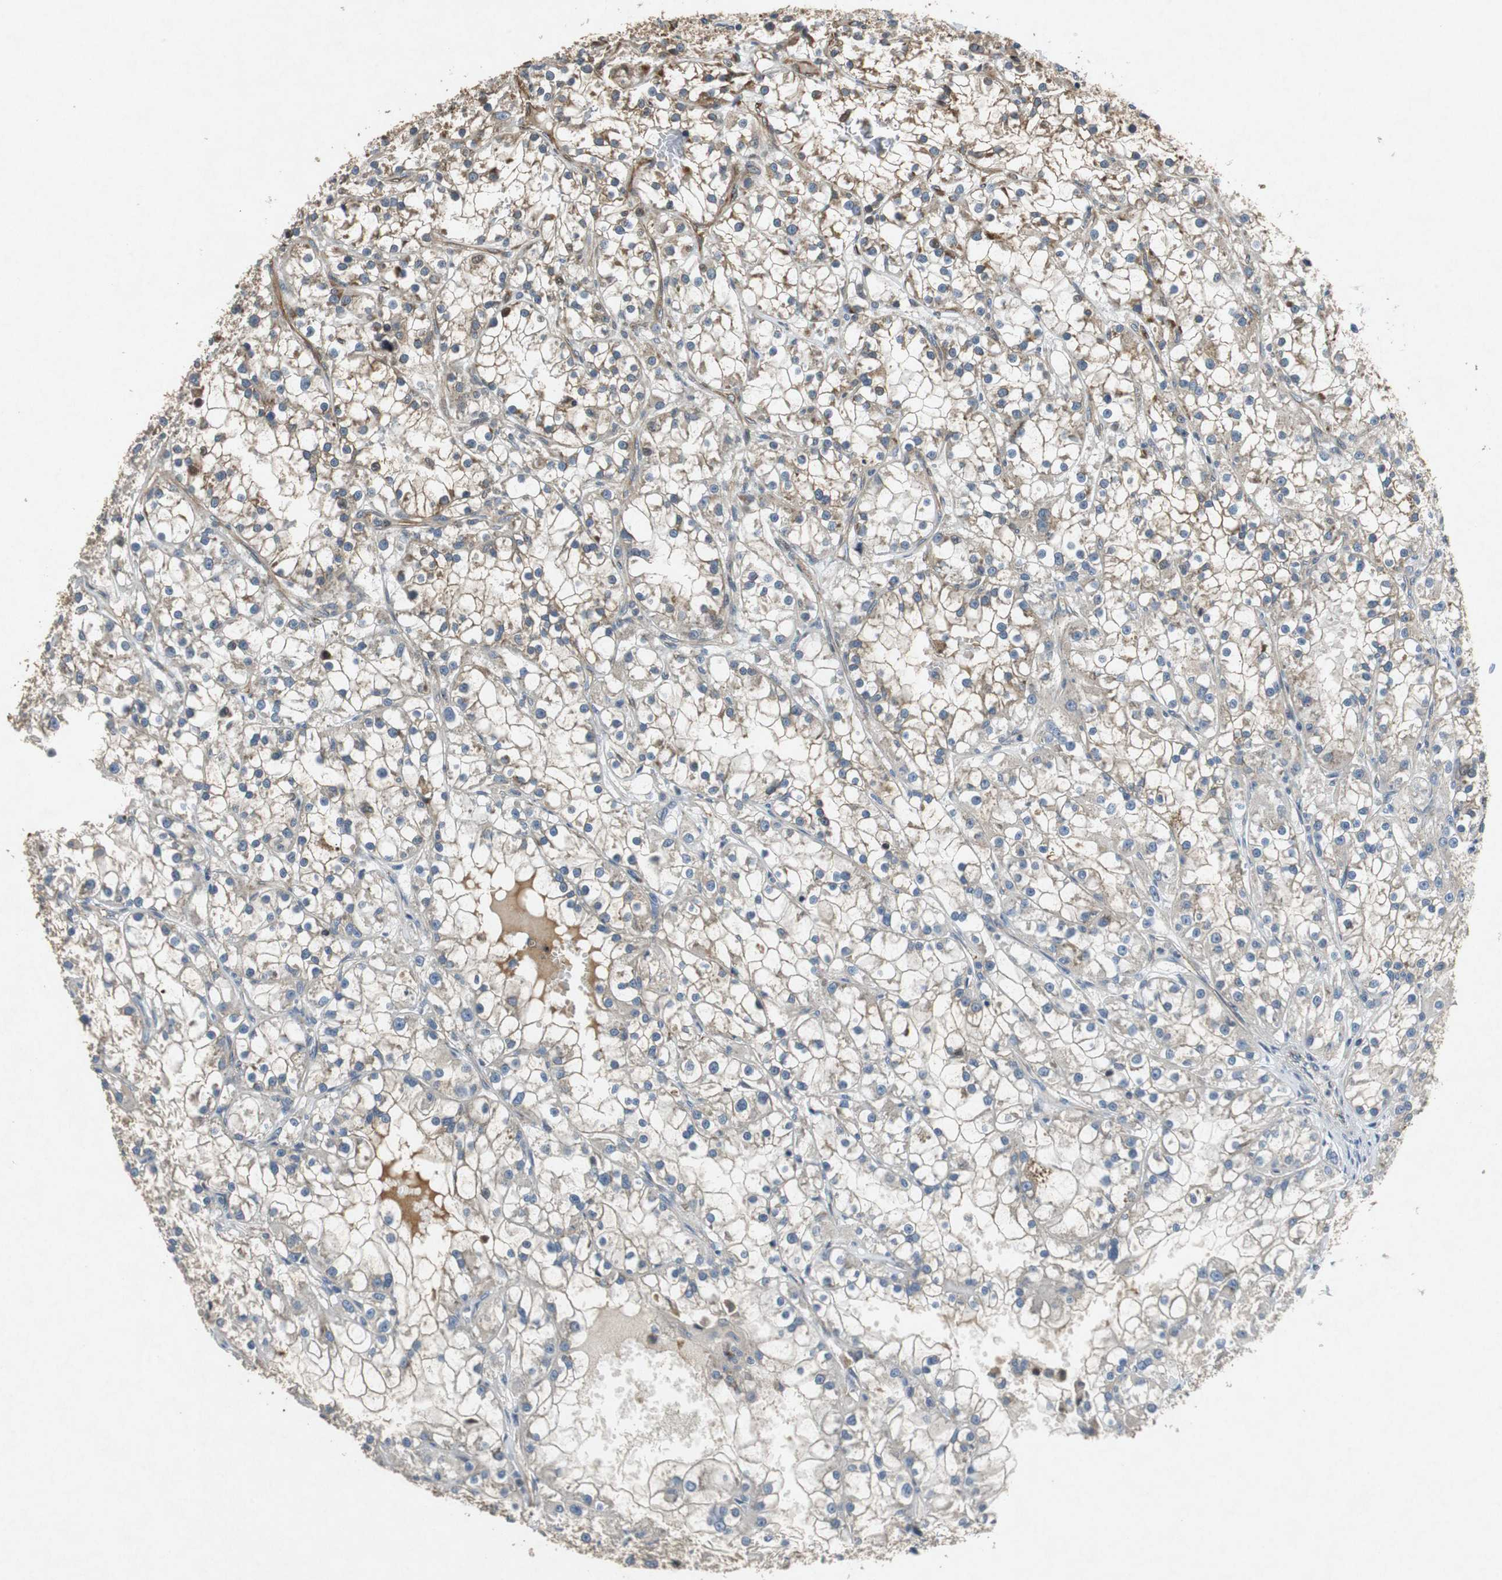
{"staining": {"intensity": "weak", "quantity": "<25%", "location": "cytoplasmic/membranous"}, "tissue": "renal cancer", "cell_type": "Tumor cells", "image_type": "cancer", "snomed": [{"axis": "morphology", "description": "Adenocarcinoma, NOS"}, {"axis": "topography", "description": "Kidney"}], "caption": "This is an immunohistochemistry image of human renal cancer (adenocarcinoma). There is no positivity in tumor cells.", "gene": "TUBA4A", "patient": {"sex": "female", "age": 52}}